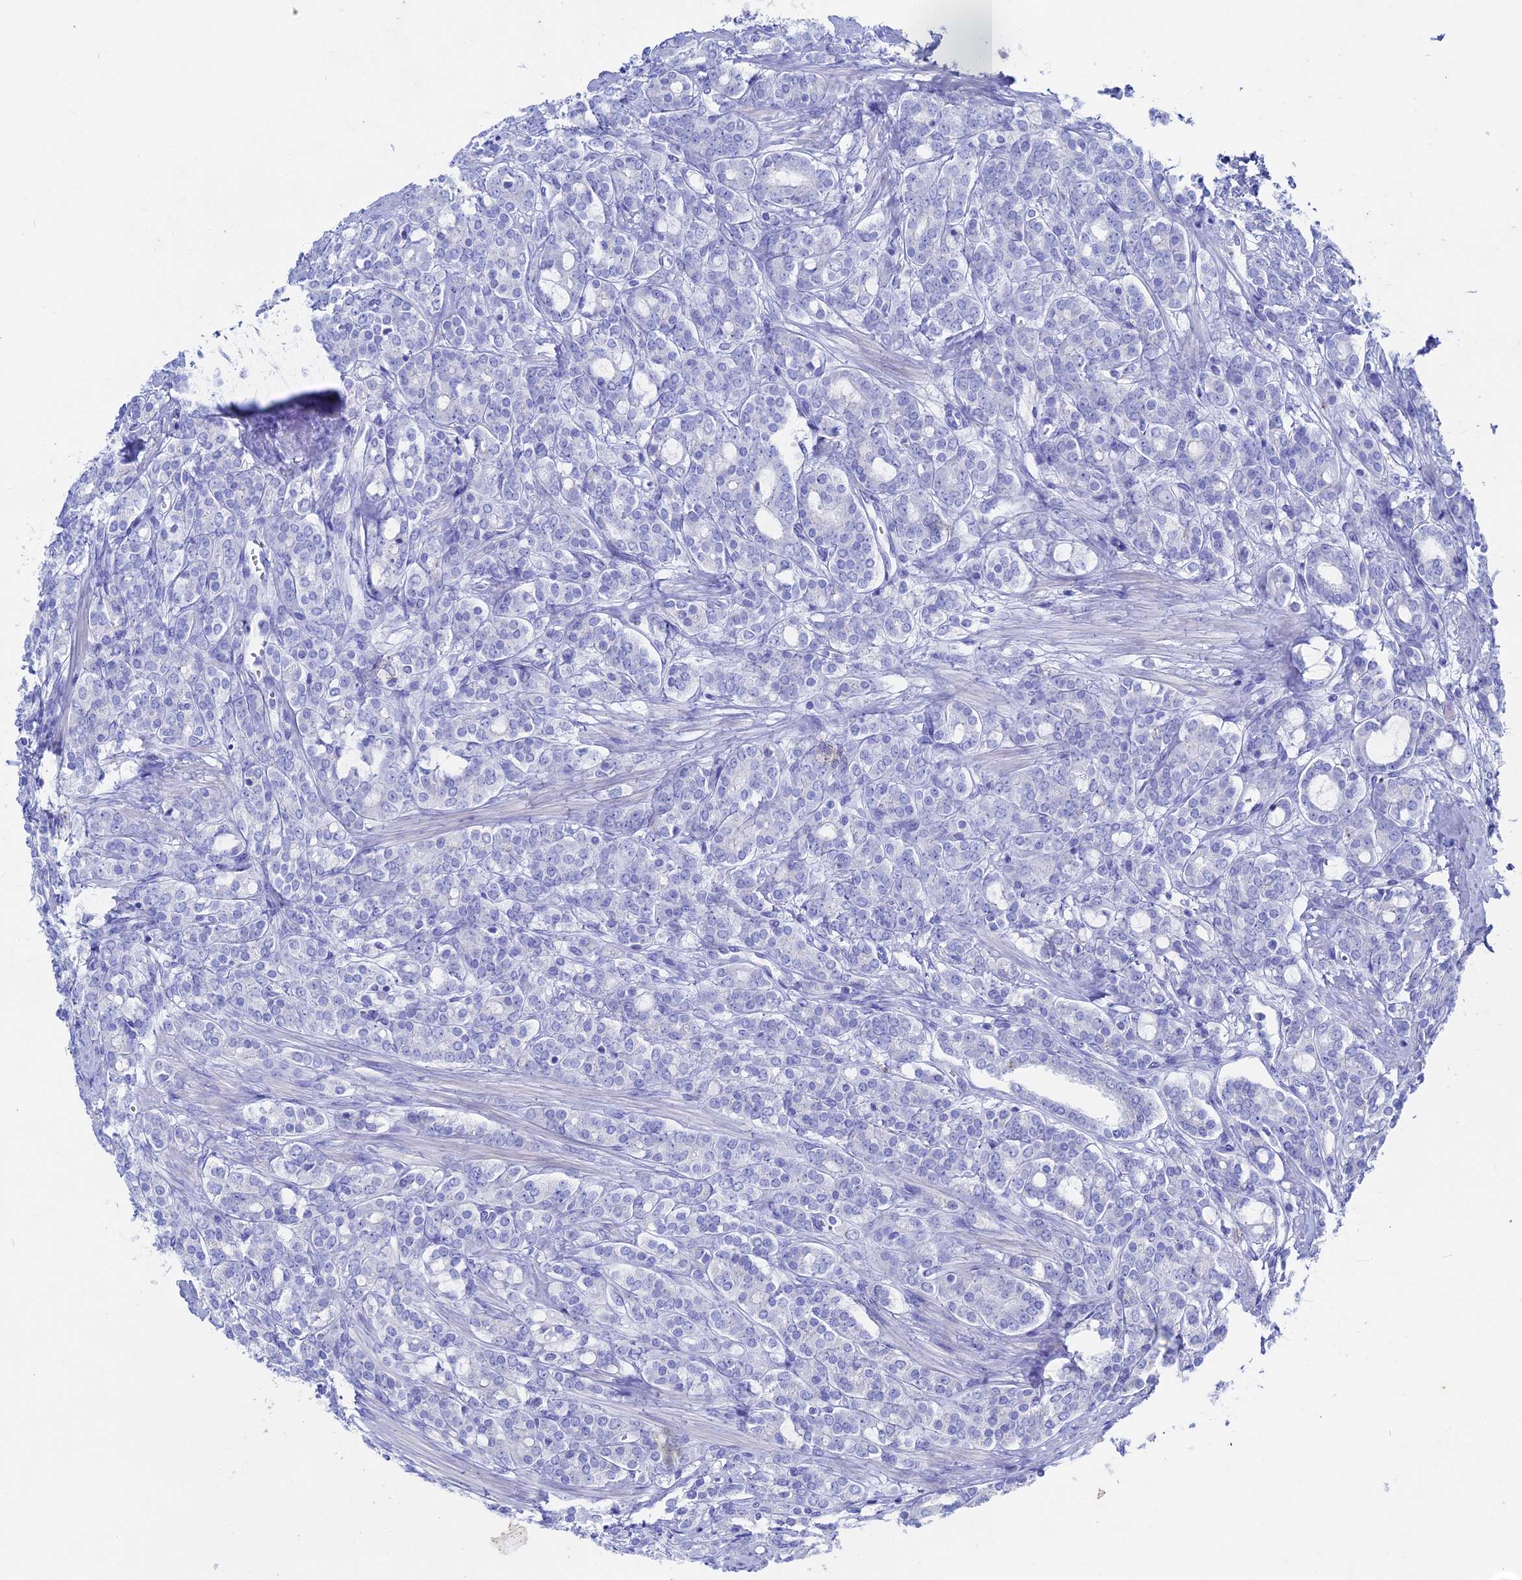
{"staining": {"intensity": "negative", "quantity": "none", "location": "none"}, "tissue": "prostate cancer", "cell_type": "Tumor cells", "image_type": "cancer", "snomed": [{"axis": "morphology", "description": "Adenocarcinoma, High grade"}, {"axis": "topography", "description": "Prostate"}], "caption": "There is no significant expression in tumor cells of prostate adenocarcinoma (high-grade).", "gene": "UNC119", "patient": {"sex": "male", "age": 62}}